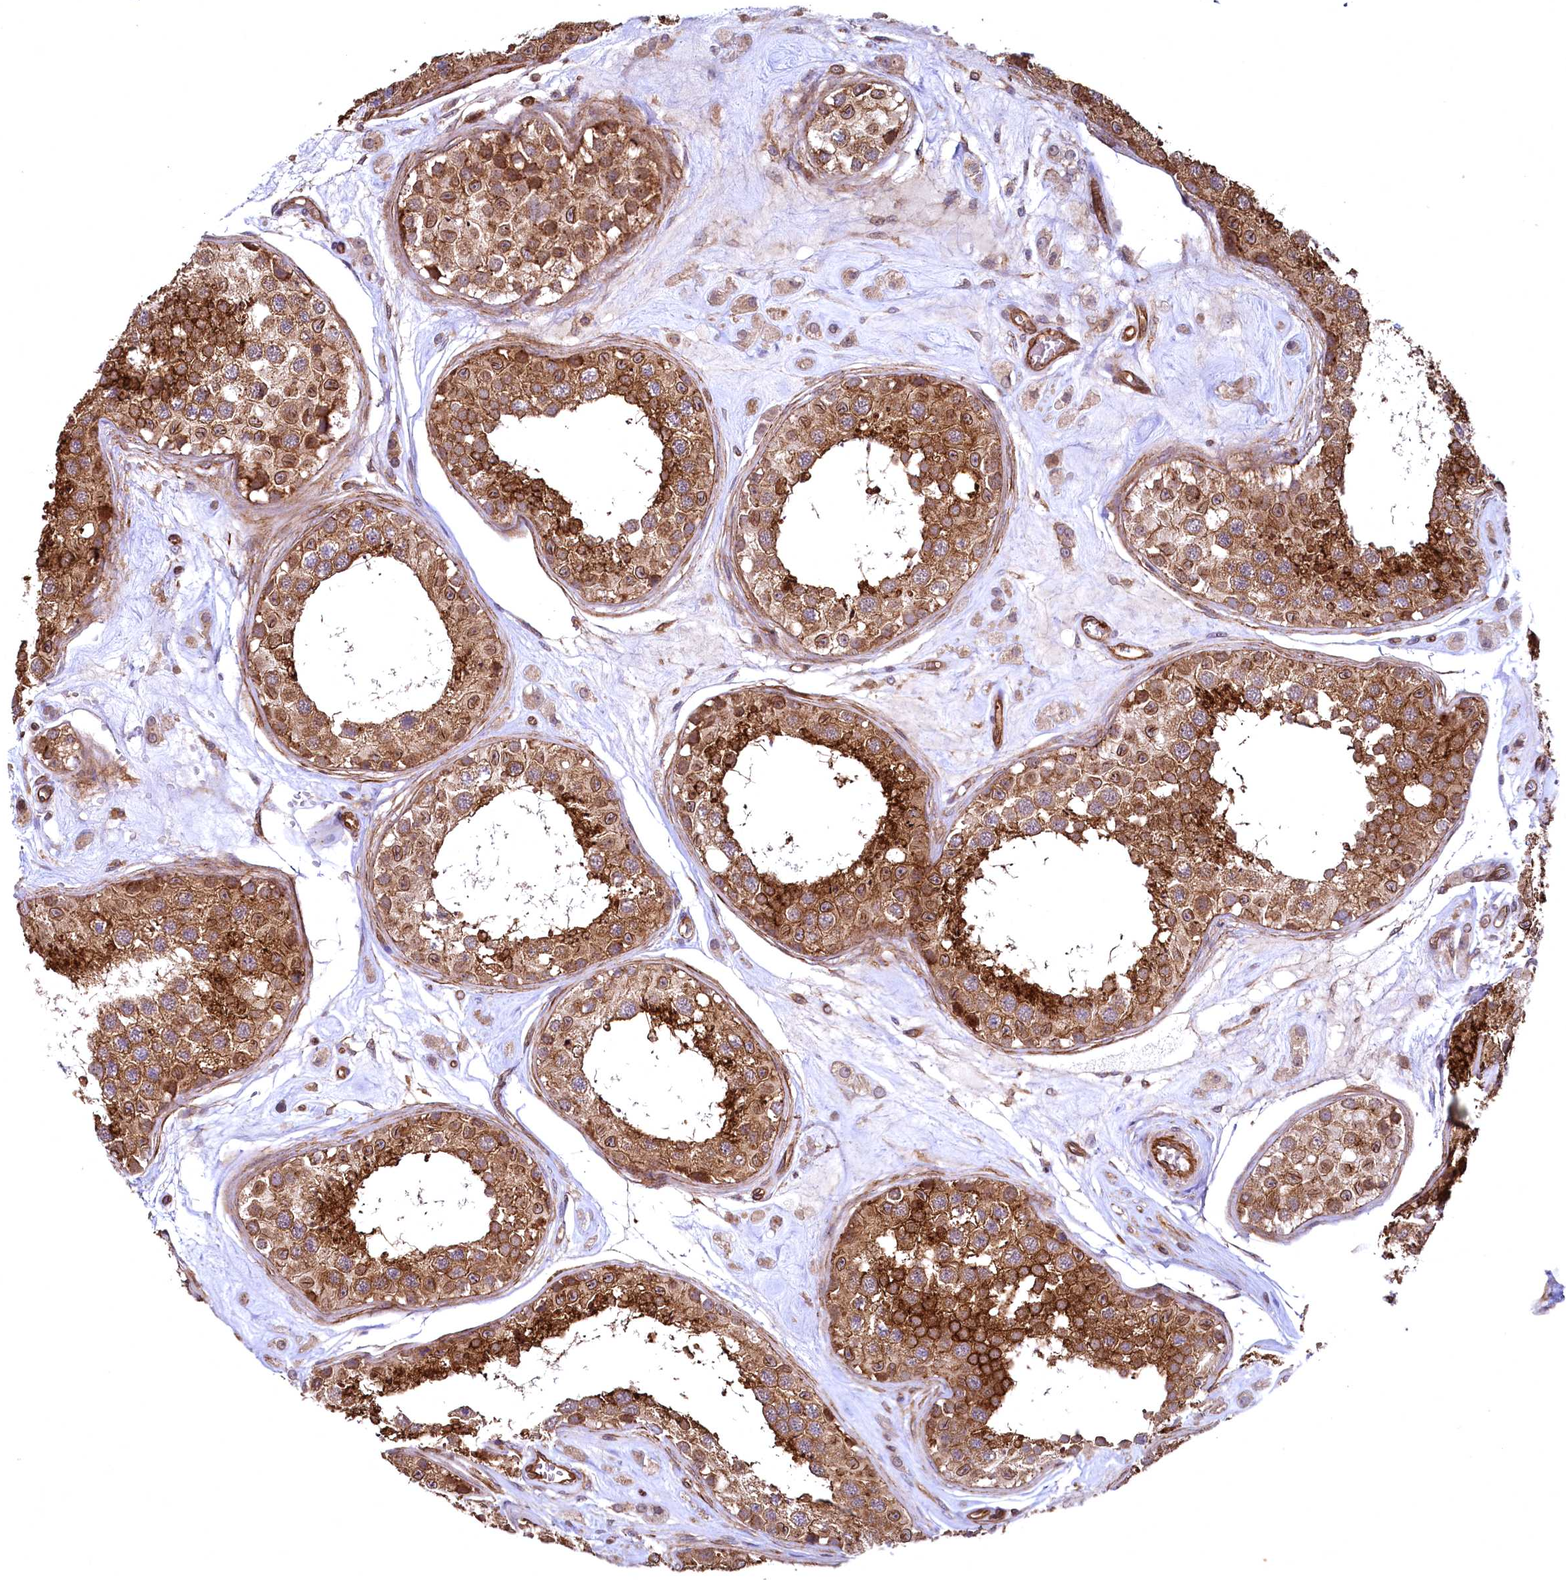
{"staining": {"intensity": "strong", "quantity": ">75%", "location": "cytoplasmic/membranous"}, "tissue": "testis", "cell_type": "Cells in seminiferous ducts", "image_type": "normal", "snomed": [{"axis": "morphology", "description": "Normal tissue, NOS"}, {"axis": "topography", "description": "Testis"}], "caption": "High-power microscopy captured an immunohistochemistry photomicrograph of normal testis, revealing strong cytoplasmic/membranous positivity in about >75% of cells in seminiferous ducts. The protein of interest is stained brown, and the nuclei are stained in blue (DAB IHC with brightfield microscopy, high magnification).", "gene": "SVIP", "patient": {"sex": "male", "age": 25}}